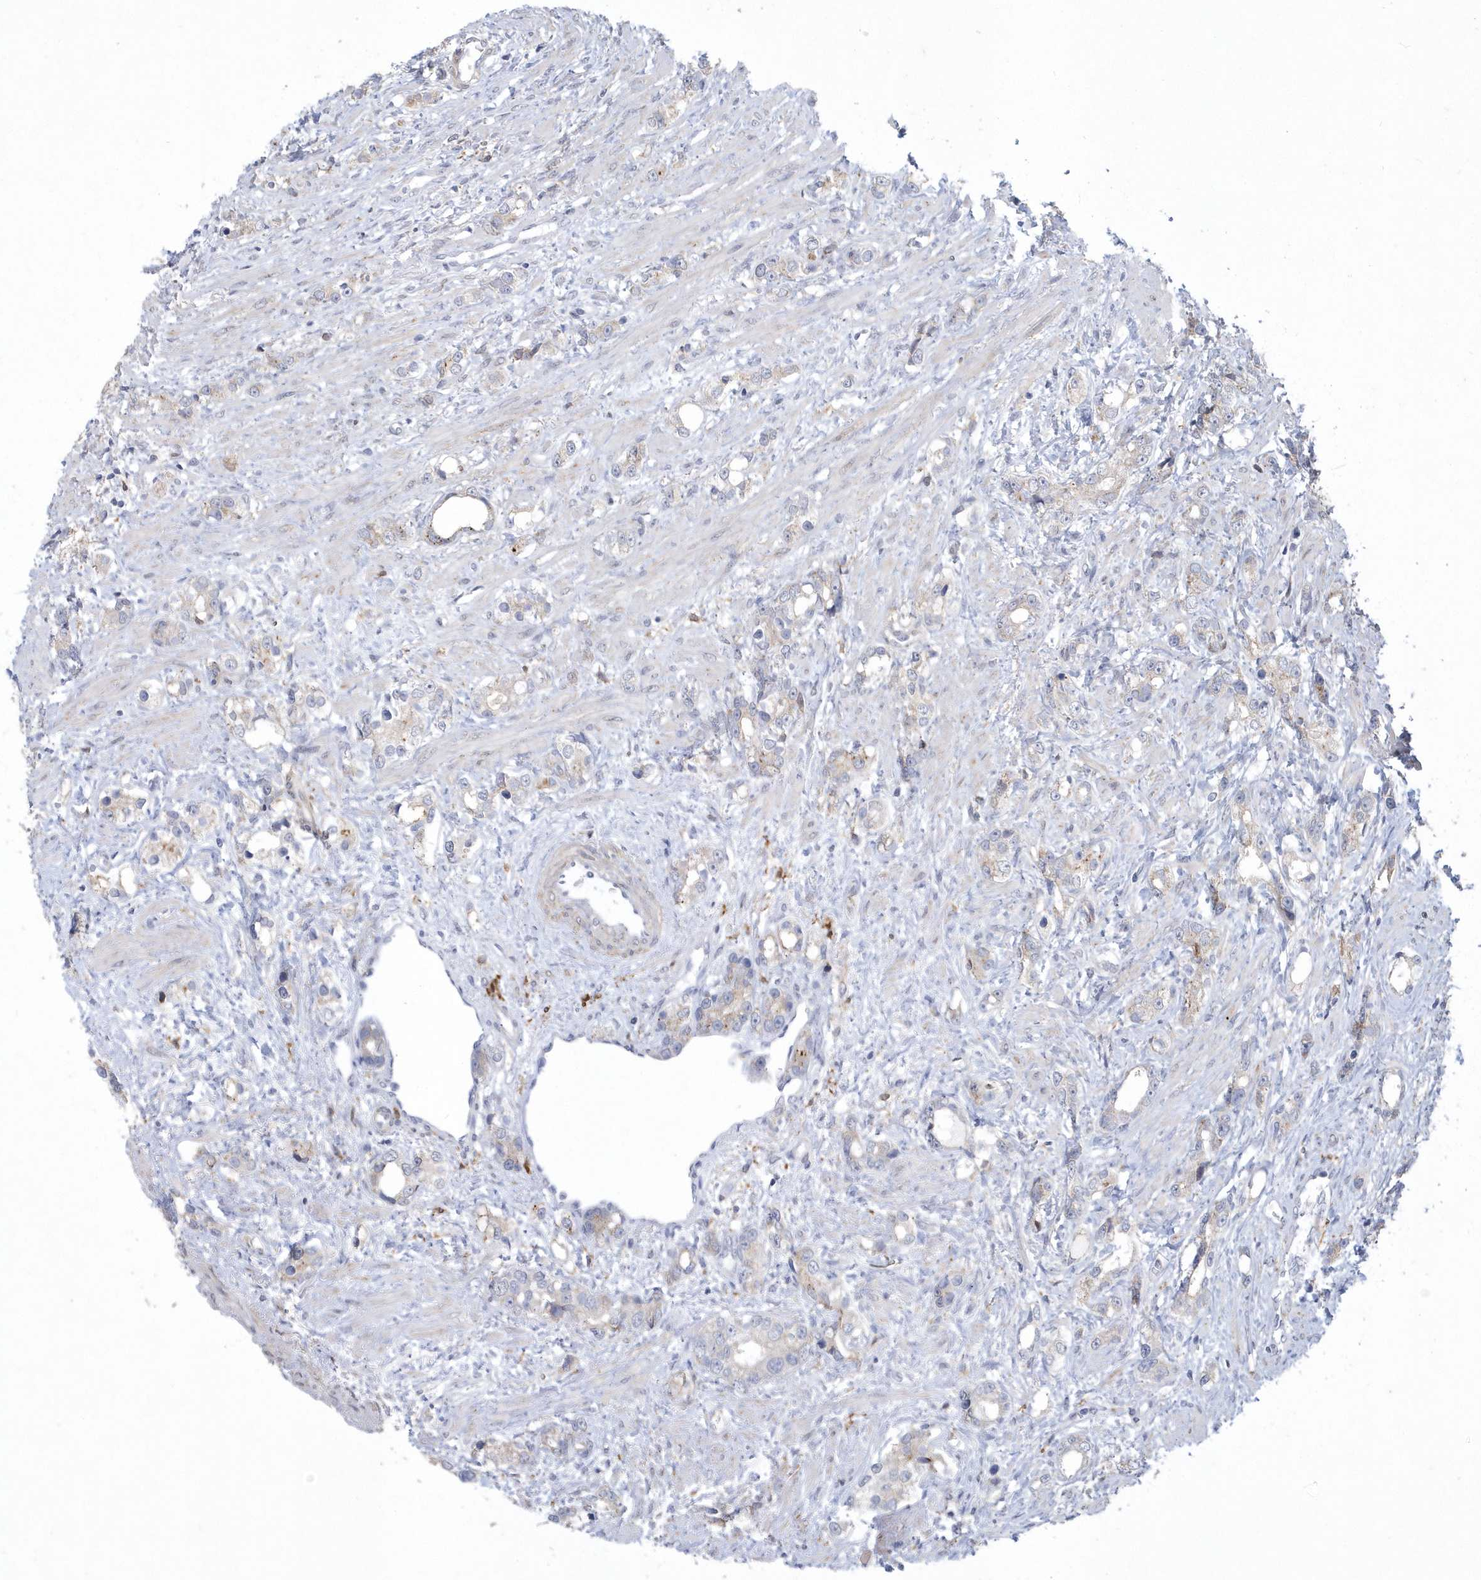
{"staining": {"intensity": "negative", "quantity": "none", "location": "none"}, "tissue": "prostate cancer", "cell_type": "Tumor cells", "image_type": "cancer", "snomed": [{"axis": "morphology", "description": "Adenocarcinoma, High grade"}, {"axis": "topography", "description": "Prostate"}], "caption": "Immunohistochemistry (IHC) histopathology image of neoplastic tissue: prostate adenocarcinoma (high-grade) stained with DAB (3,3'-diaminobenzidine) exhibits no significant protein positivity in tumor cells. Nuclei are stained in blue.", "gene": "TSPEAR", "patient": {"sex": "male", "age": 63}}